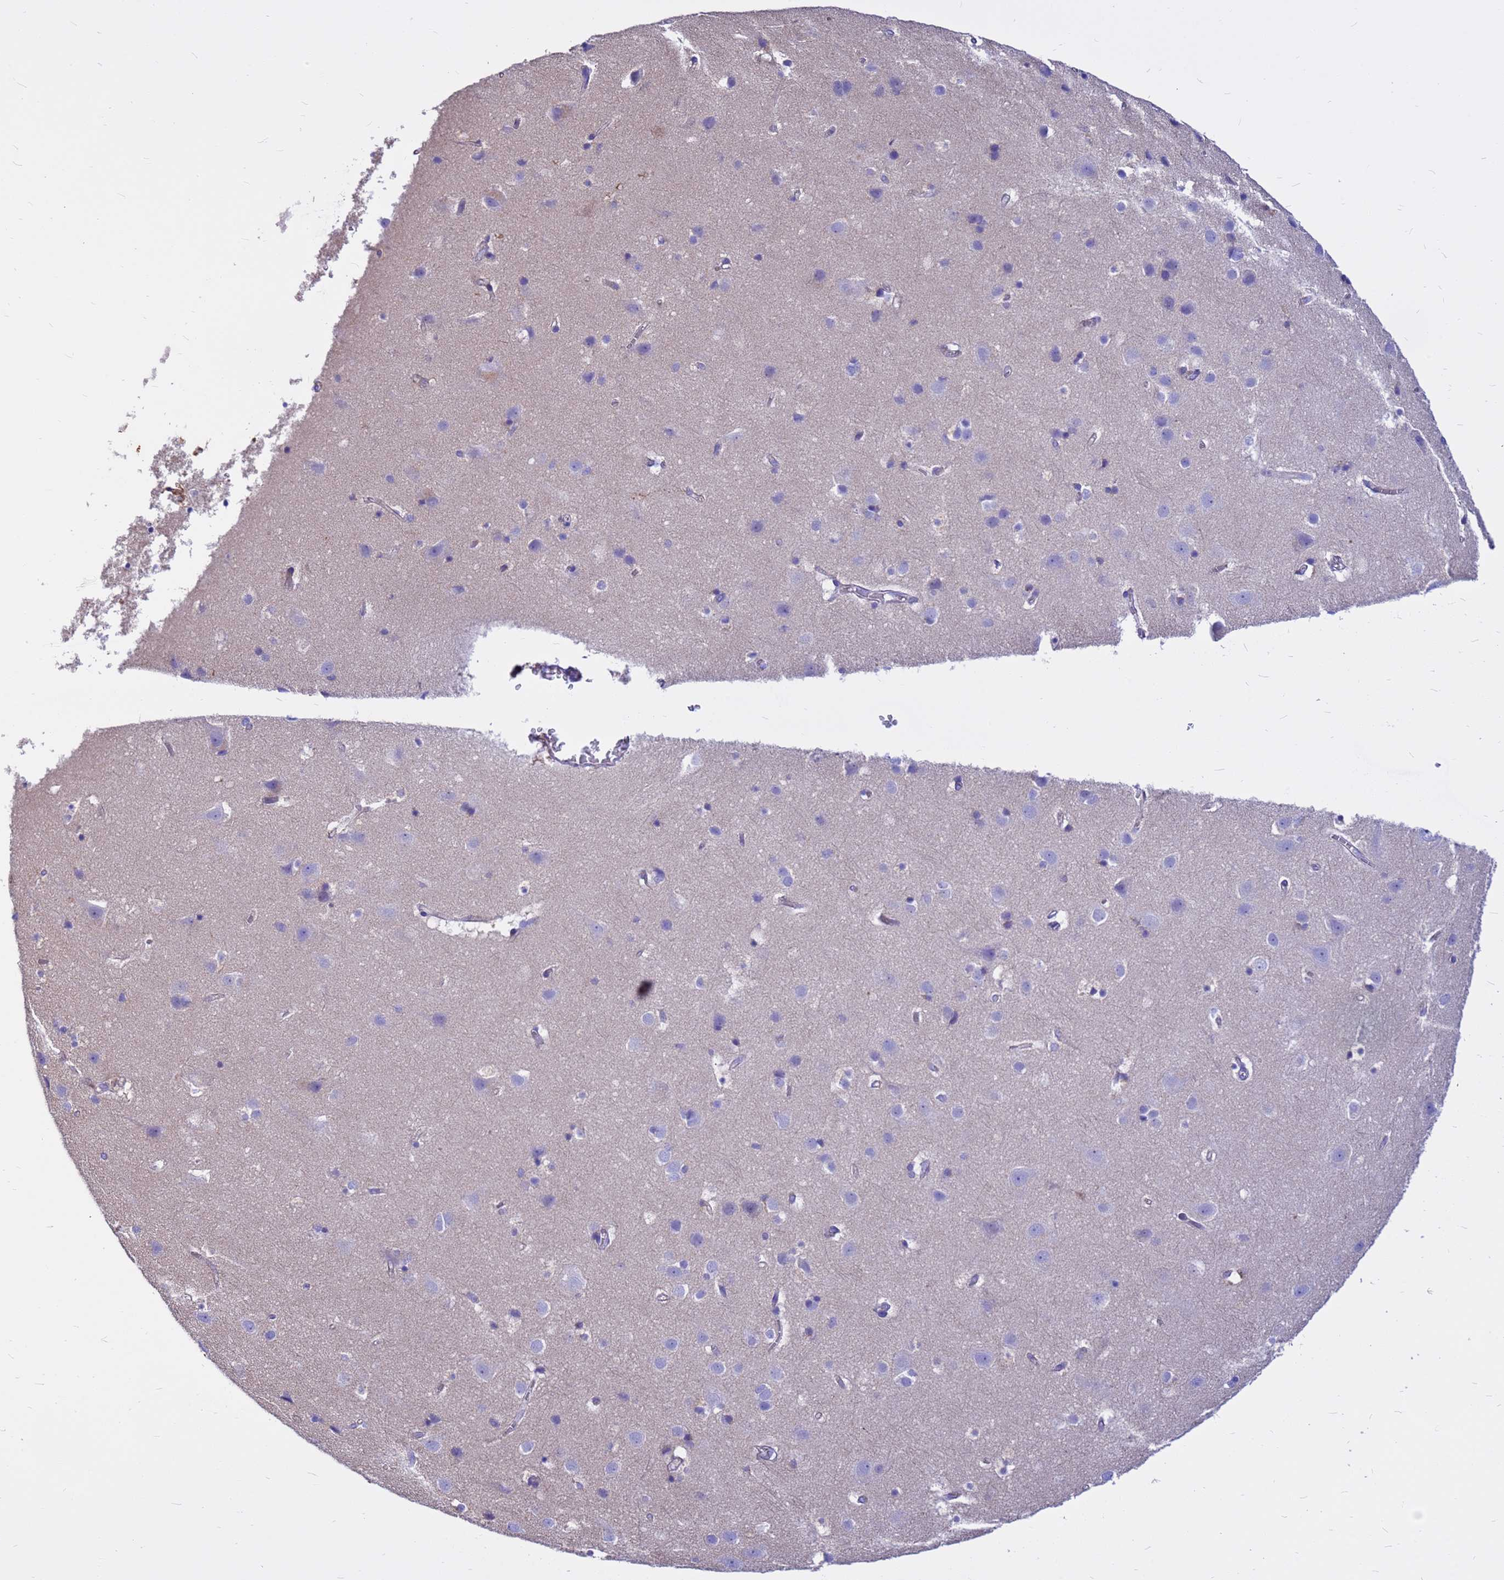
{"staining": {"intensity": "weak", "quantity": "<25%", "location": "cytoplasmic/membranous"}, "tissue": "cerebral cortex", "cell_type": "Endothelial cells", "image_type": "normal", "snomed": [{"axis": "morphology", "description": "Normal tissue, NOS"}, {"axis": "topography", "description": "Cerebral cortex"}], "caption": "A high-resolution photomicrograph shows immunohistochemistry staining of normal cerebral cortex, which shows no significant staining in endothelial cells. (DAB (3,3'-diaminobenzidine) immunohistochemistry (IHC), high magnification).", "gene": "CRHBP", "patient": {"sex": "male", "age": 54}}